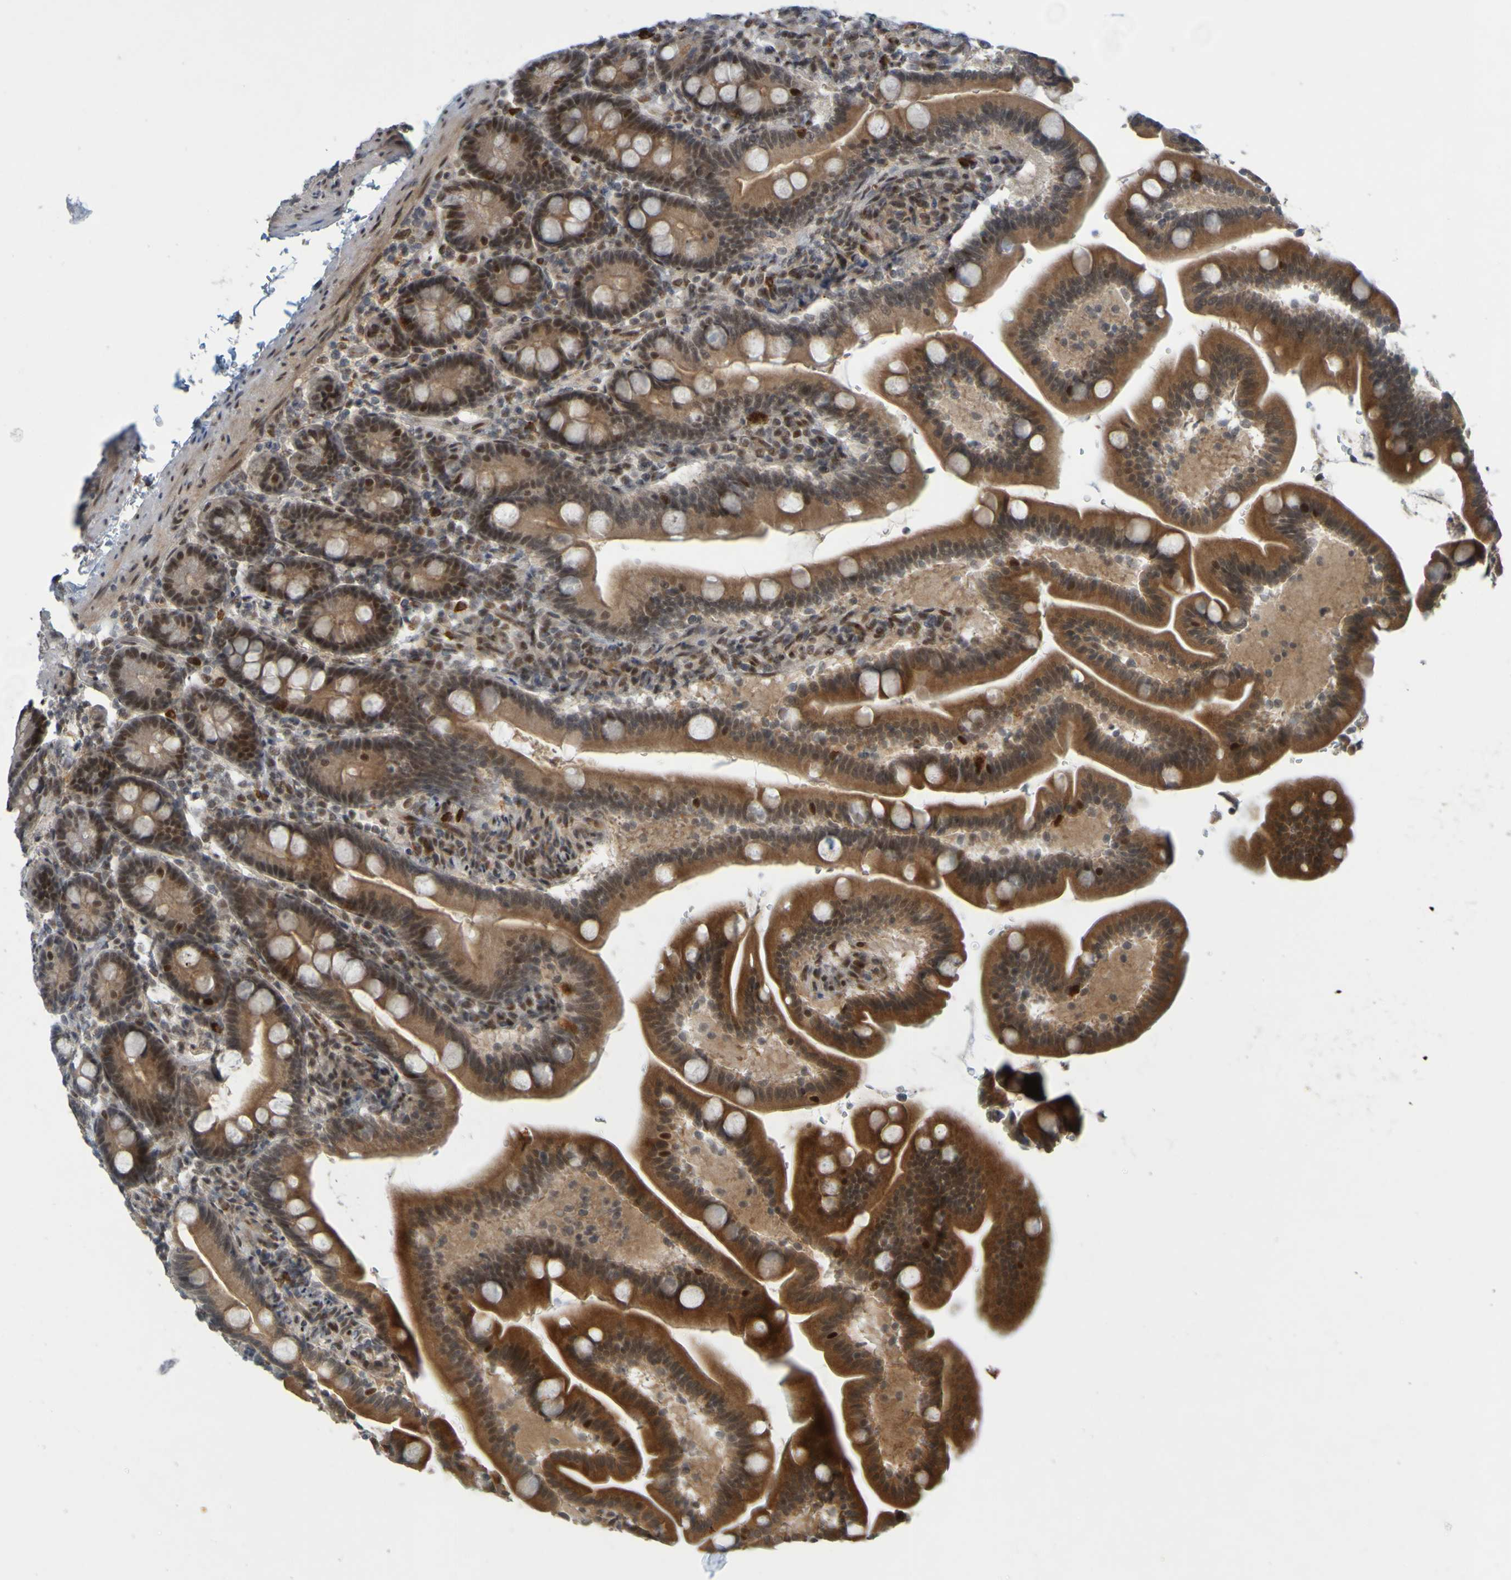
{"staining": {"intensity": "moderate", "quantity": ">75%", "location": "cytoplasmic/membranous,nuclear"}, "tissue": "duodenum", "cell_type": "Glandular cells", "image_type": "normal", "snomed": [{"axis": "morphology", "description": "Normal tissue, NOS"}, {"axis": "topography", "description": "Duodenum"}], "caption": "Moderate cytoplasmic/membranous,nuclear protein staining is present in approximately >75% of glandular cells in duodenum. The protein of interest is stained brown, and the nuclei are stained in blue (DAB IHC with brightfield microscopy, high magnification).", "gene": "MCPH1", "patient": {"sex": "male", "age": 54}}